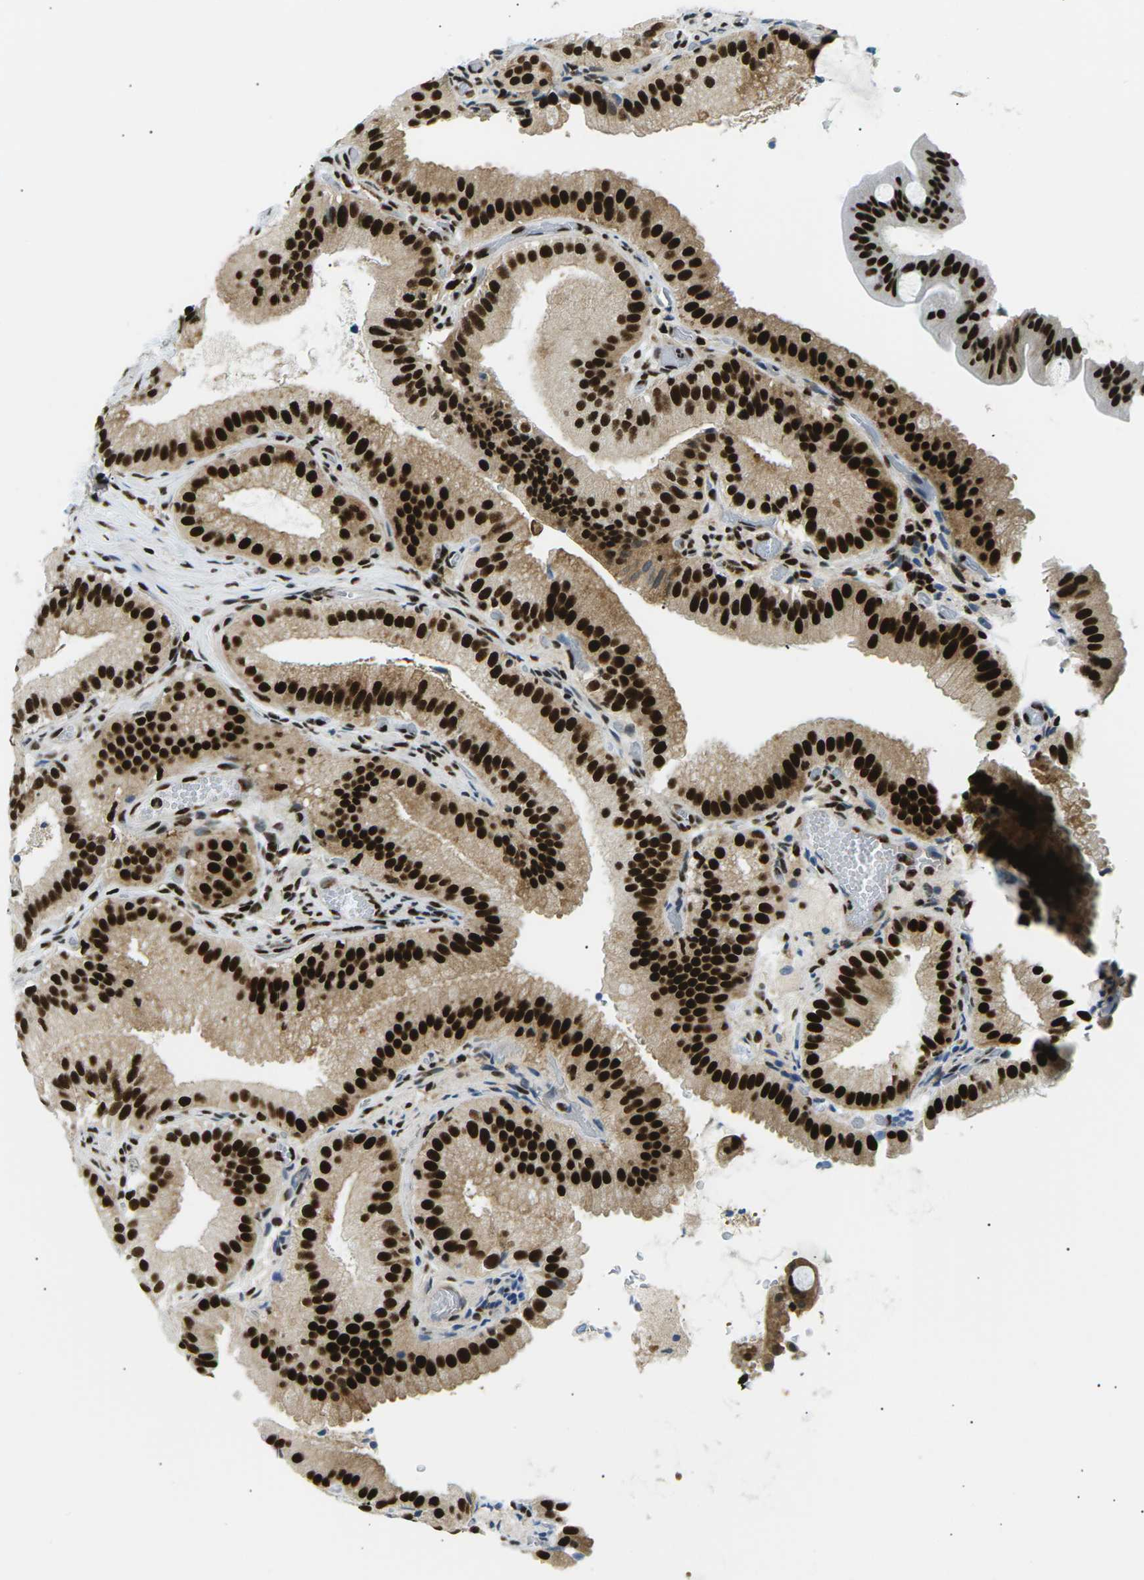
{"staining": {"intensity": "strong", "quantity": ">75%", "location": "nuclear"}, "tissue": "gallbladder", "cell_type": "Glandular cells", "image_type": "normal", "snomed": [{"axis": "morphology", "description": "Normal tissue, NOS"}, {"axis": "topography", "description": "Gallbladder"}], "caption": "Gallbladder stained with DAB immunohistochemistry exhibits high levels of strong nuclear staining in approximately >75% of glandular cells. (IHC, brightfield microscopy, high magnification).", "gene": "RPA2", "patient": {"sex": "male", "age": 54}}